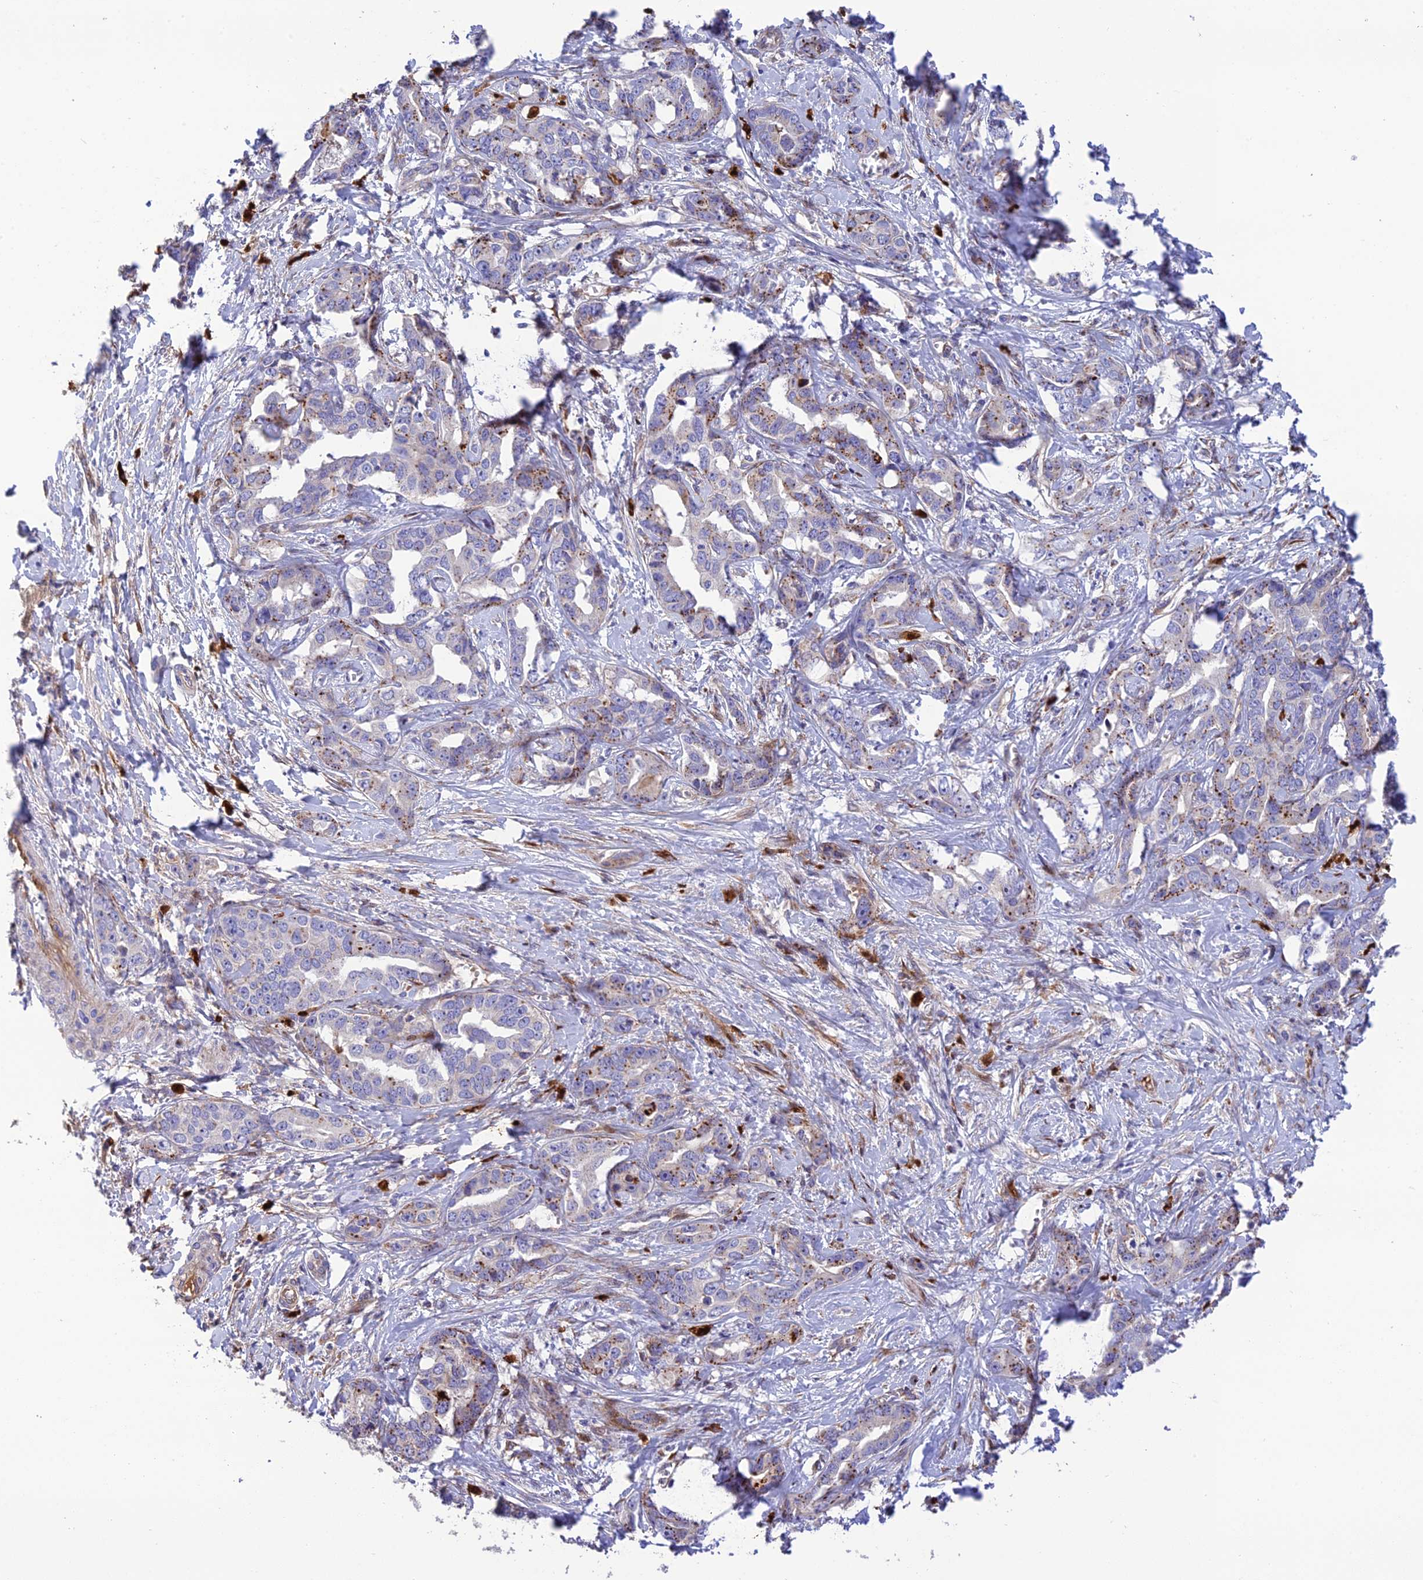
{"staining": {"intensity": "moderate", "quantity": "<25%", "location": "cytoplasmic/membranous"}, "tissue": "liver cancer", "cell_type": "Tumor cells", "image_type": "cancer", "snomed": [{"axis": "morphology", "description": "Cholangiocarcinoma"}, {"axis": "topography", "description": "Liver"}], "caption": "Liver cancer stained with DAB IHC reveals low levels of moderate cytoplasmic/membranous expression in approximately <25% of tumor cells.", "gene": "CPSF4L", "patient": {"sex": "male", "age": 59}}